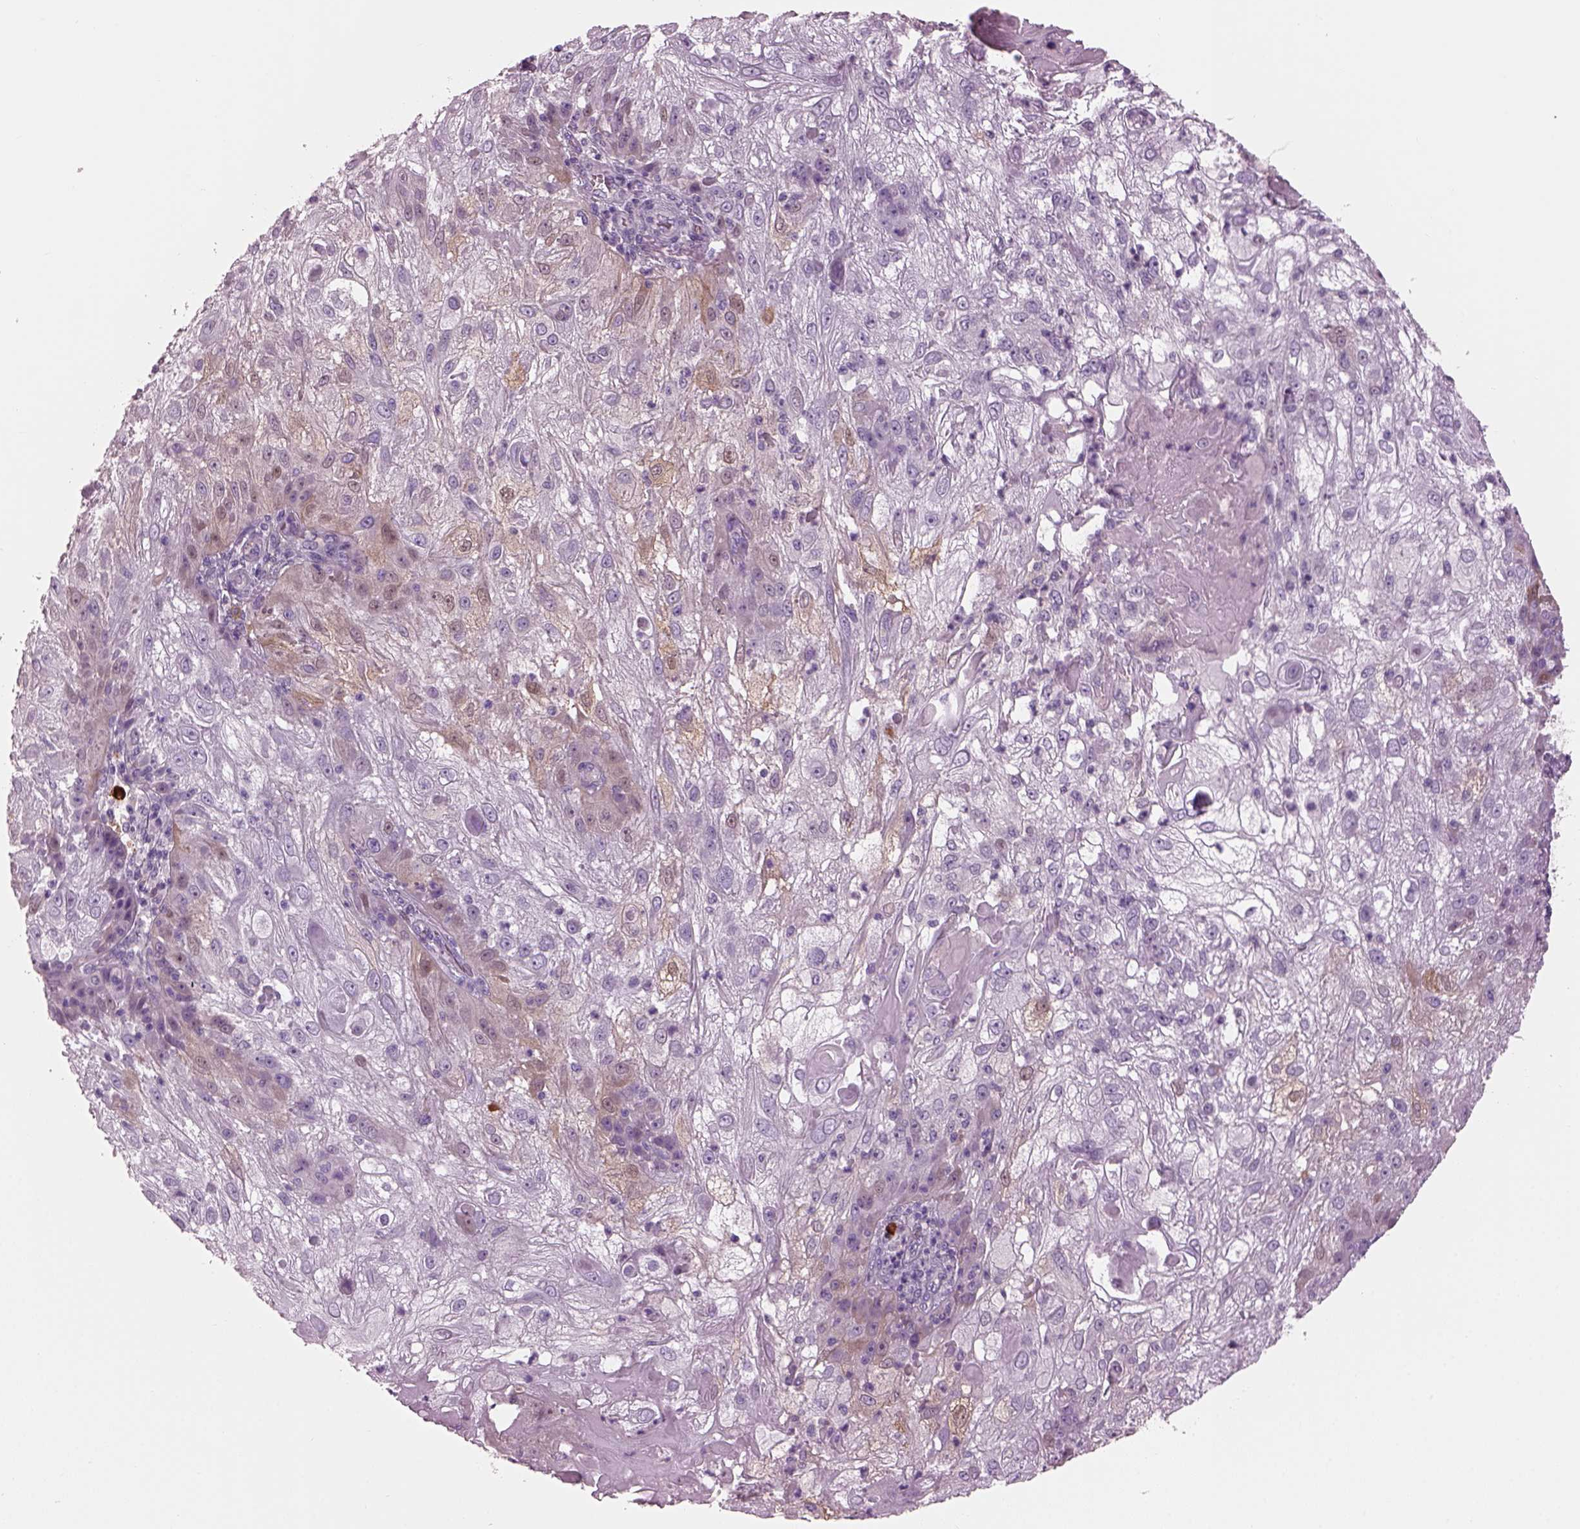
{"staining": {"intensity": "negative", "quantity": "none", "location": "none"}, "tissue": "skin cancer", "cell_type": "Tumor cells", "image_type": "cancer", "snomed": [{"axis": "morphology", "description": "Normal tissue, NOS"}, {"axis": "morphology", "description": "Squamous cell carcinoma, NOS"}, {"axis": "topography", "description": "Skin"}], "caption": "An image of squamous cell carcinoma (skin) stained for a protein exhibits no brown staining in tumor cells.", "gene": "ADGRG5", "patient": {"sex": "female", "age": 83}}